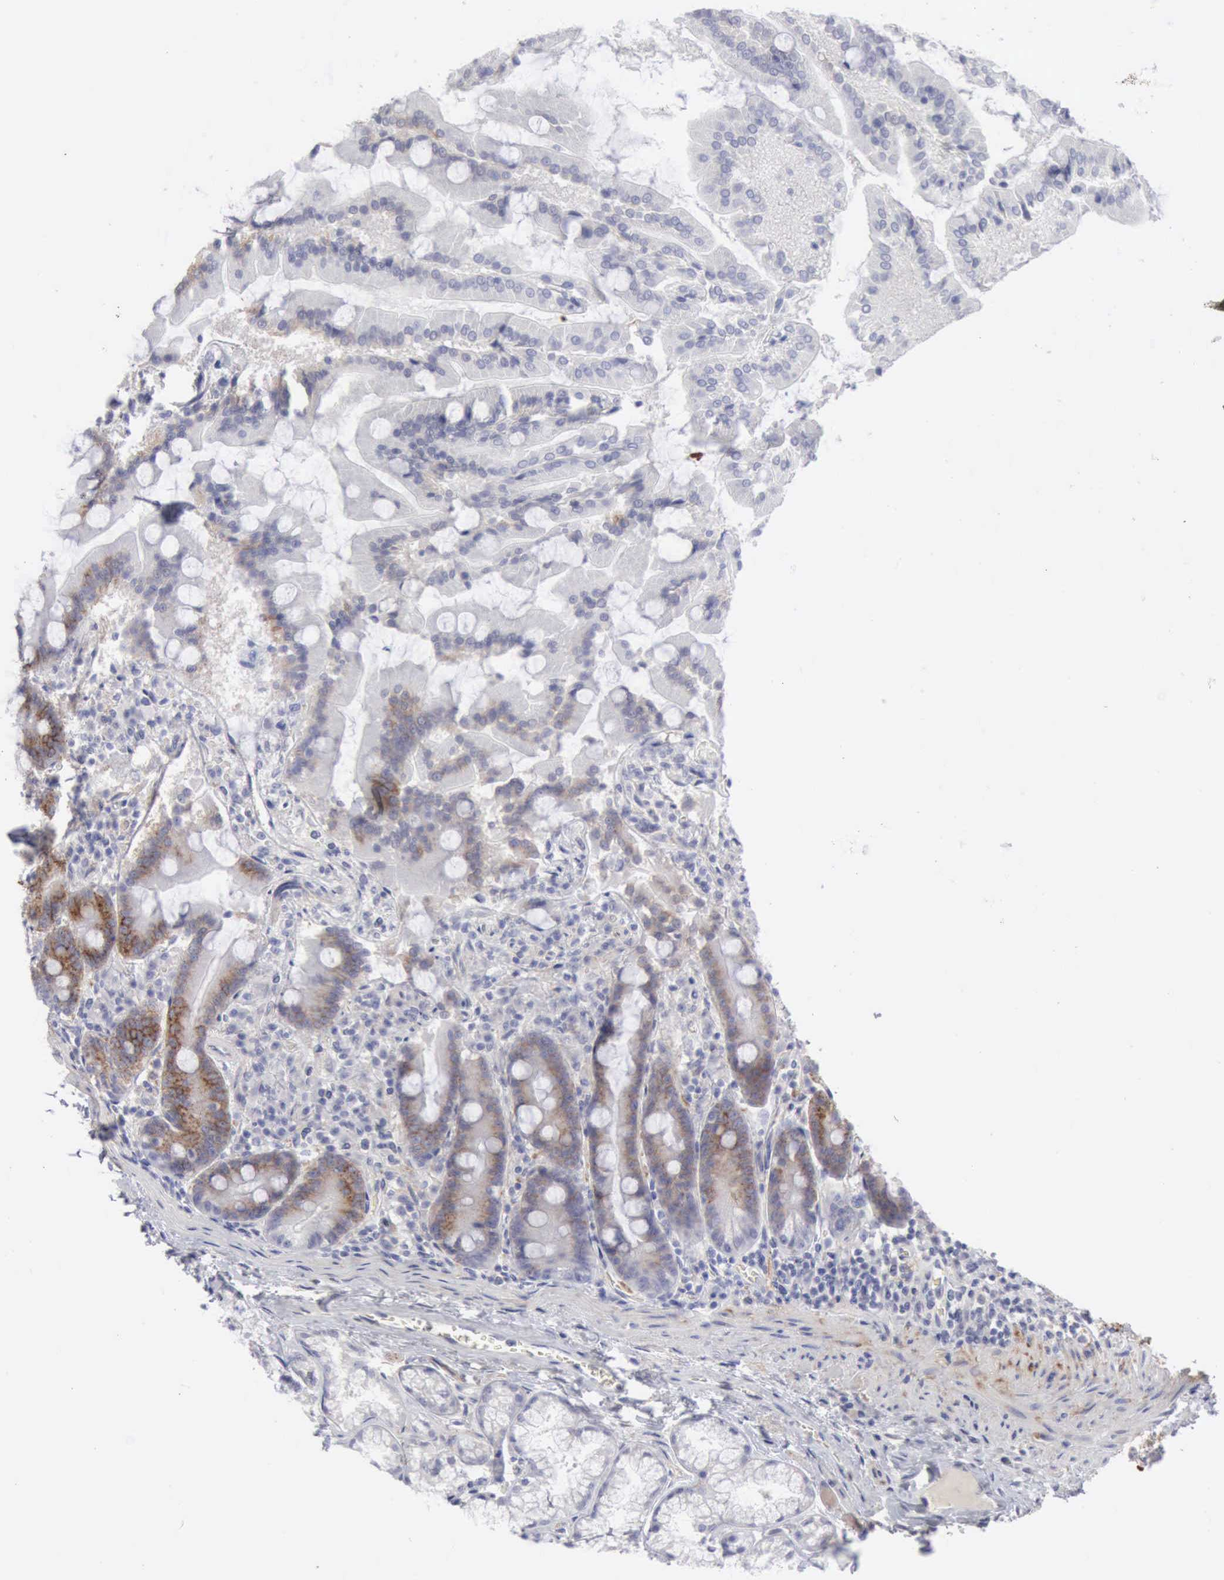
{"staining": {"intensity": "moderate", "quantity": "<25%", "location": "cytoplasmic/membranous"}, "tissue": "duodenum", "cell_type": "Glandular cells", "image_type": "normal", "snomed": [{"axis": "morphology", "description": "Normal tissue, NOS"}, {"axis": "topography", "description": "Duodenum"}], "caption": "The photomicrograph reveals immunohistochemical staining of unremarkable duodenum. There is moderate cytoplasmic/membranous positivity is present in about <25% of glandular cells. (Brightfield microscopy of DAB IHC at high magnification).", "gene": "TFRC", "patient": {"sex": "female", "age": 64}}